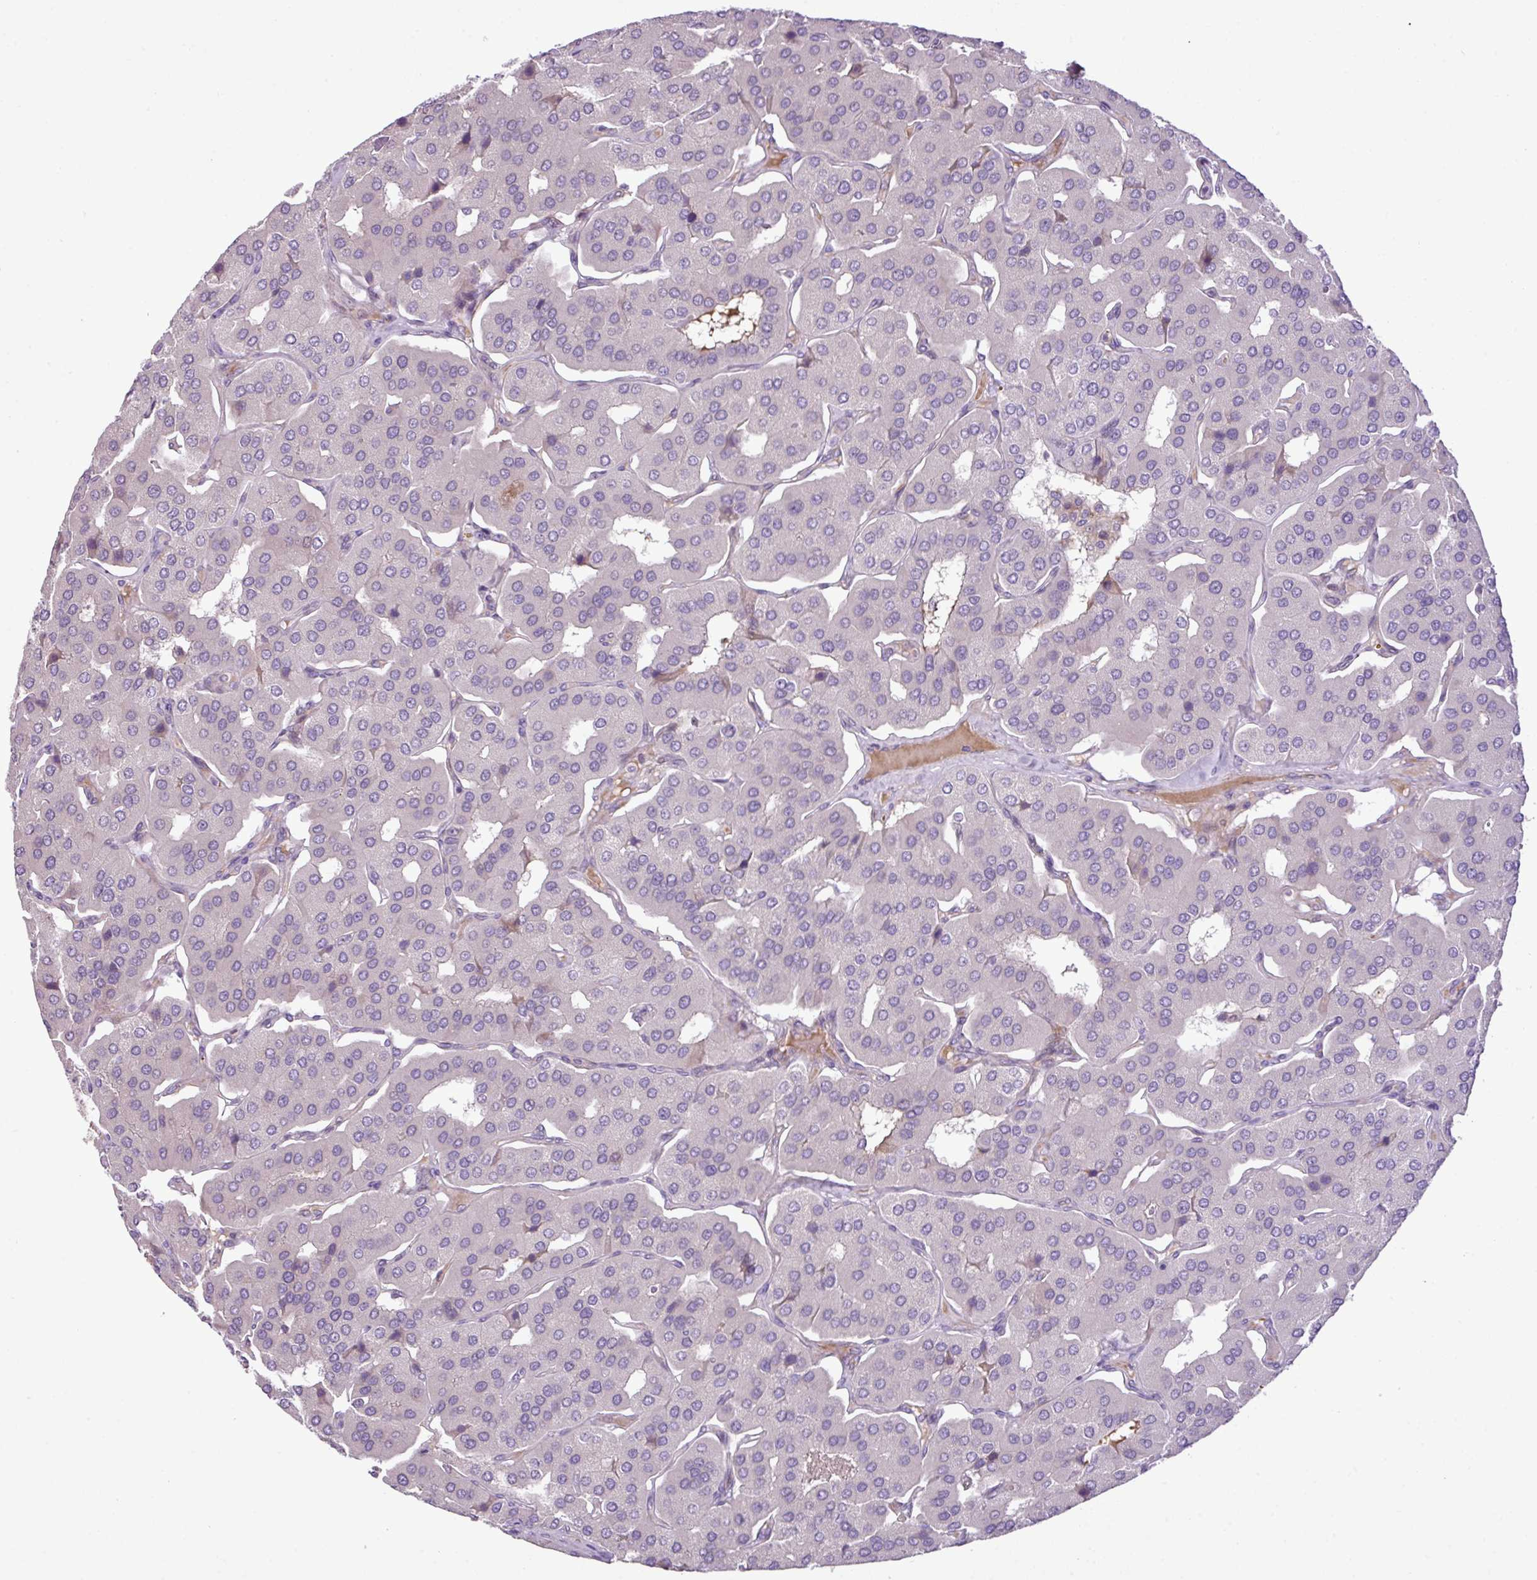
{"staining": {"intensity": "negative", "quantity": "none", "location": "none"}, "tissue": "parathyroid gland", "cell_type": "Glandular cells", "image_type": "normal", "snomed": [{"axis": "morphology", "description": "Normal tissue, NOS"}, {"axis": "morphology", "description": "Adenoma, NOS"}, {"axis": "topography", "description": "Parathyroid gland"}], "caption": "The photomicrograph demonstrates no staining of glandular cells in normal parathyroid gland.", "gene": "DNAJB13", "patient": {"sex": "female", "age": 86}}